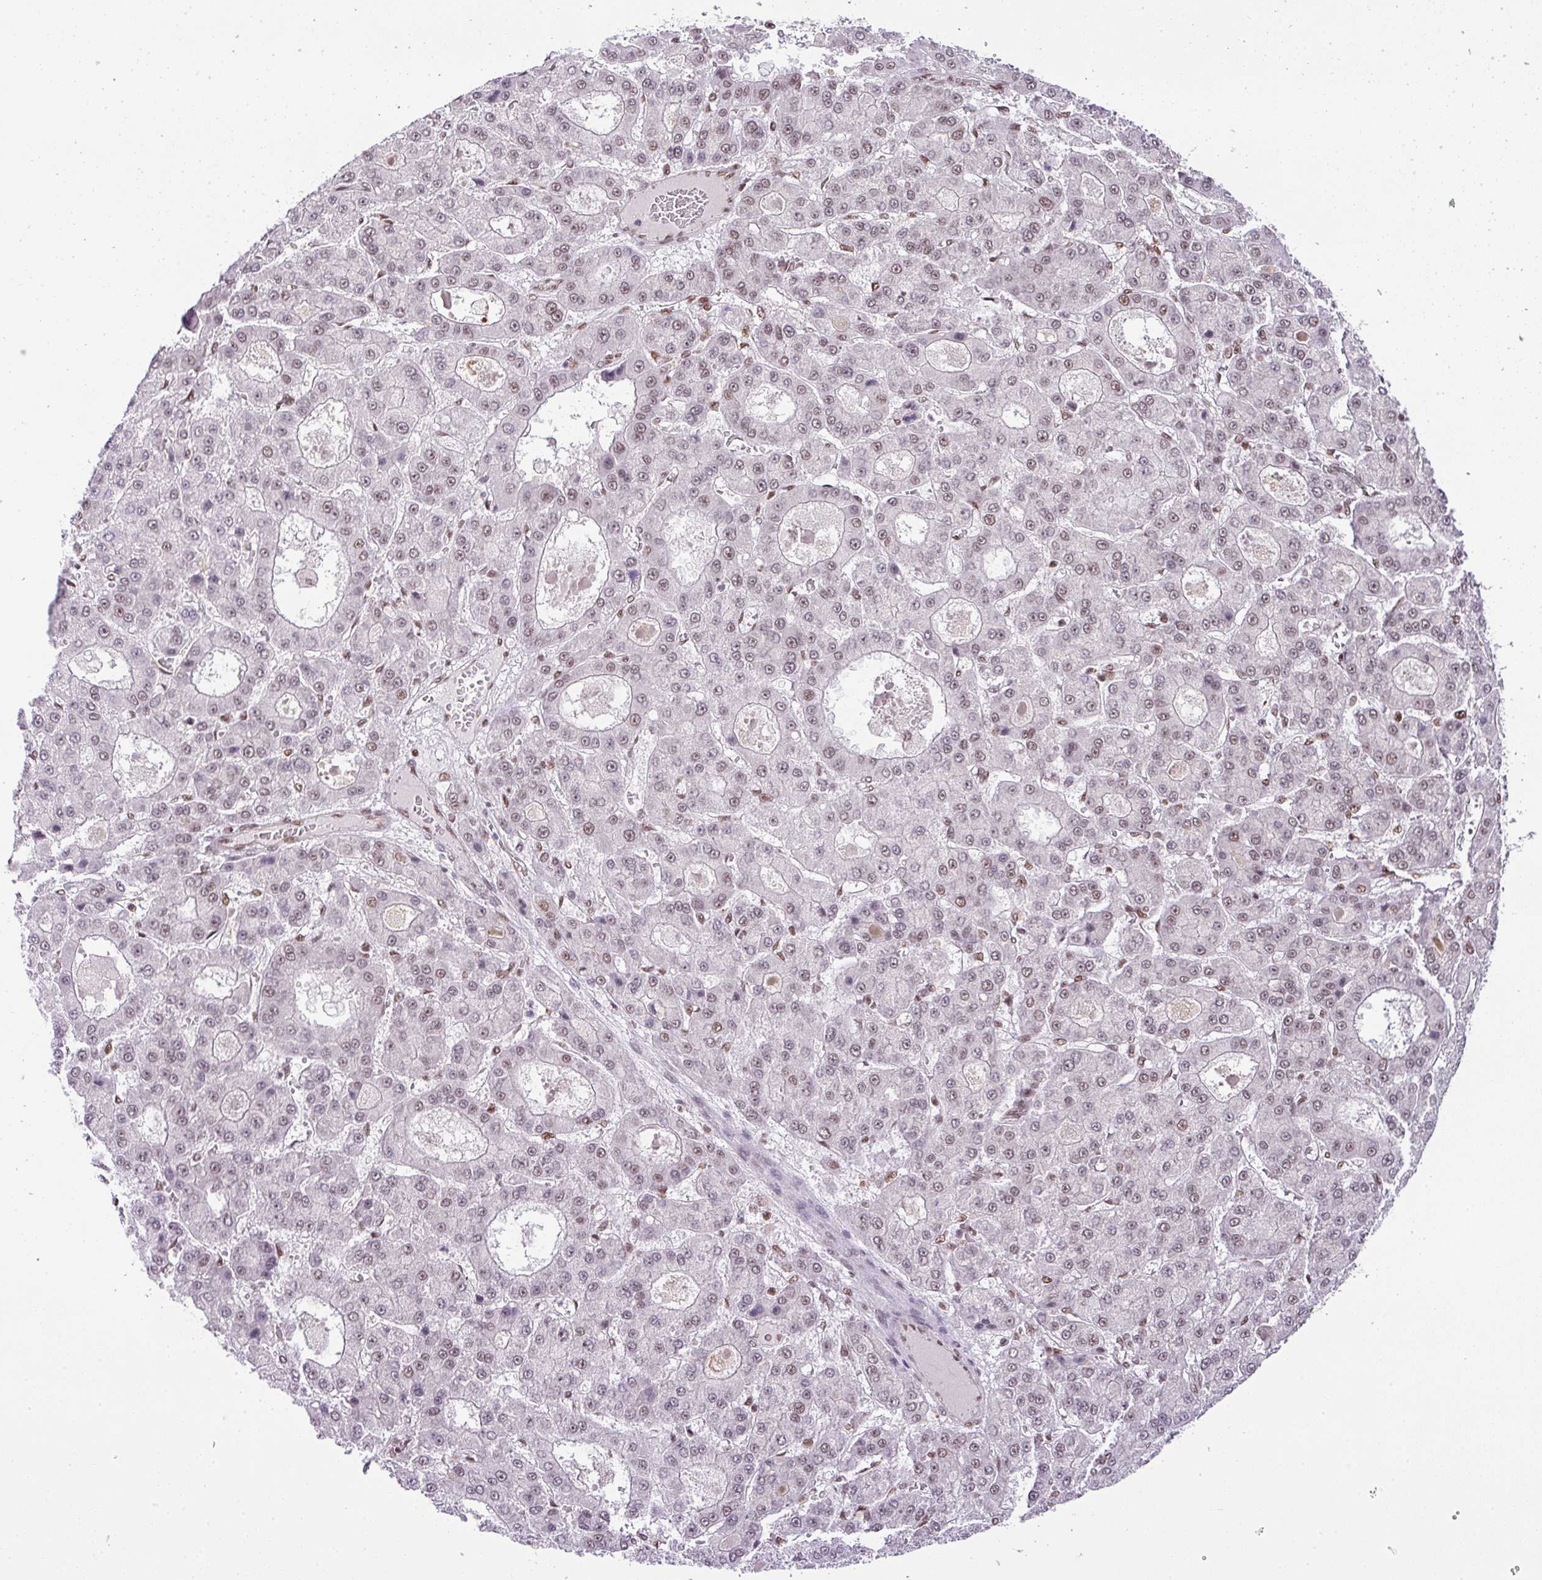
{"staining": {"intensity": "moderate", "quantity": "25%-75%", "location": "nuclear"}, "tissue": "liver cancer", "cell_type": "Tumor cells", "image_type": "cancer", "snomed": [{"axis": "morphology", "description": "Carcinoma, Hepatocellular, NOS"}, {"axis": "topography", "description": "Liver"}], "caption": "Immunohistochemistry (IHC) (DAB) staining of human hepatocellular carcinoma (liver) shows moderate nuclear protein expression in approximately 25%-75% of tumor cells.", "gene": "PGAP4", "patient": {"sex": "male", "age": 70}}